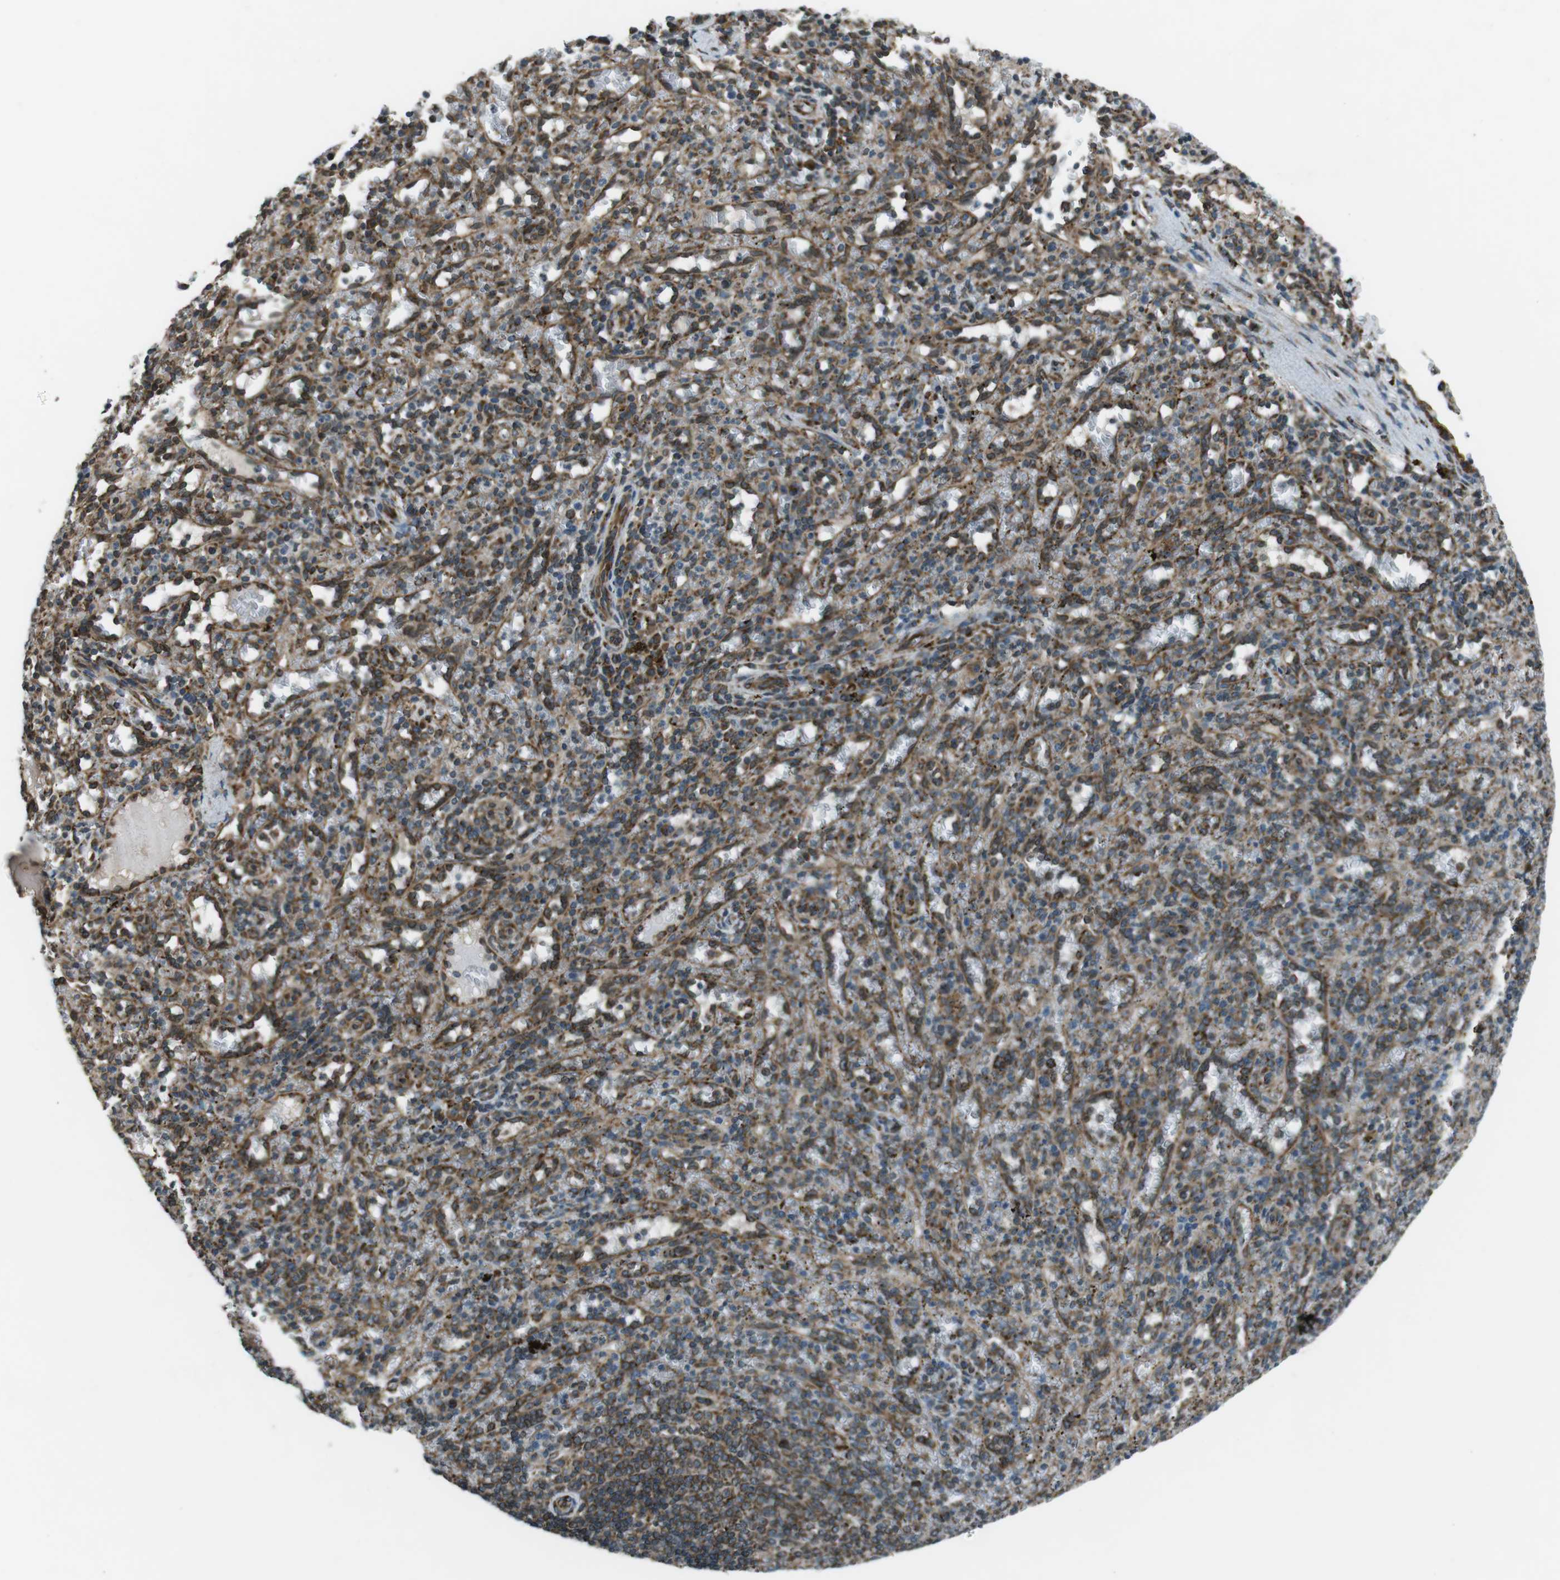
{"staining": {"intensity": "moderate", "quantity": "25%-75%", "location": "cytoplasmic/membranous"}, "tissue": "spleen", "cell_type": "Cells in red pulp", "image_type": "normal", "snomed": [{"axis": "morphology", "description": "Normal tissue, NOS"}, {"axis": "topography", "description": "Spleen"}], "caption": "High-power microscopy captured an immunohistochemistry (IHC) micrograph of normal spleen, revealing moderate cytoplasmic/membranous expression in approximately 25%-75% of cells in red pulp.", "gene": "KTN1", "patient": {"sex": "female", "age": 10}}